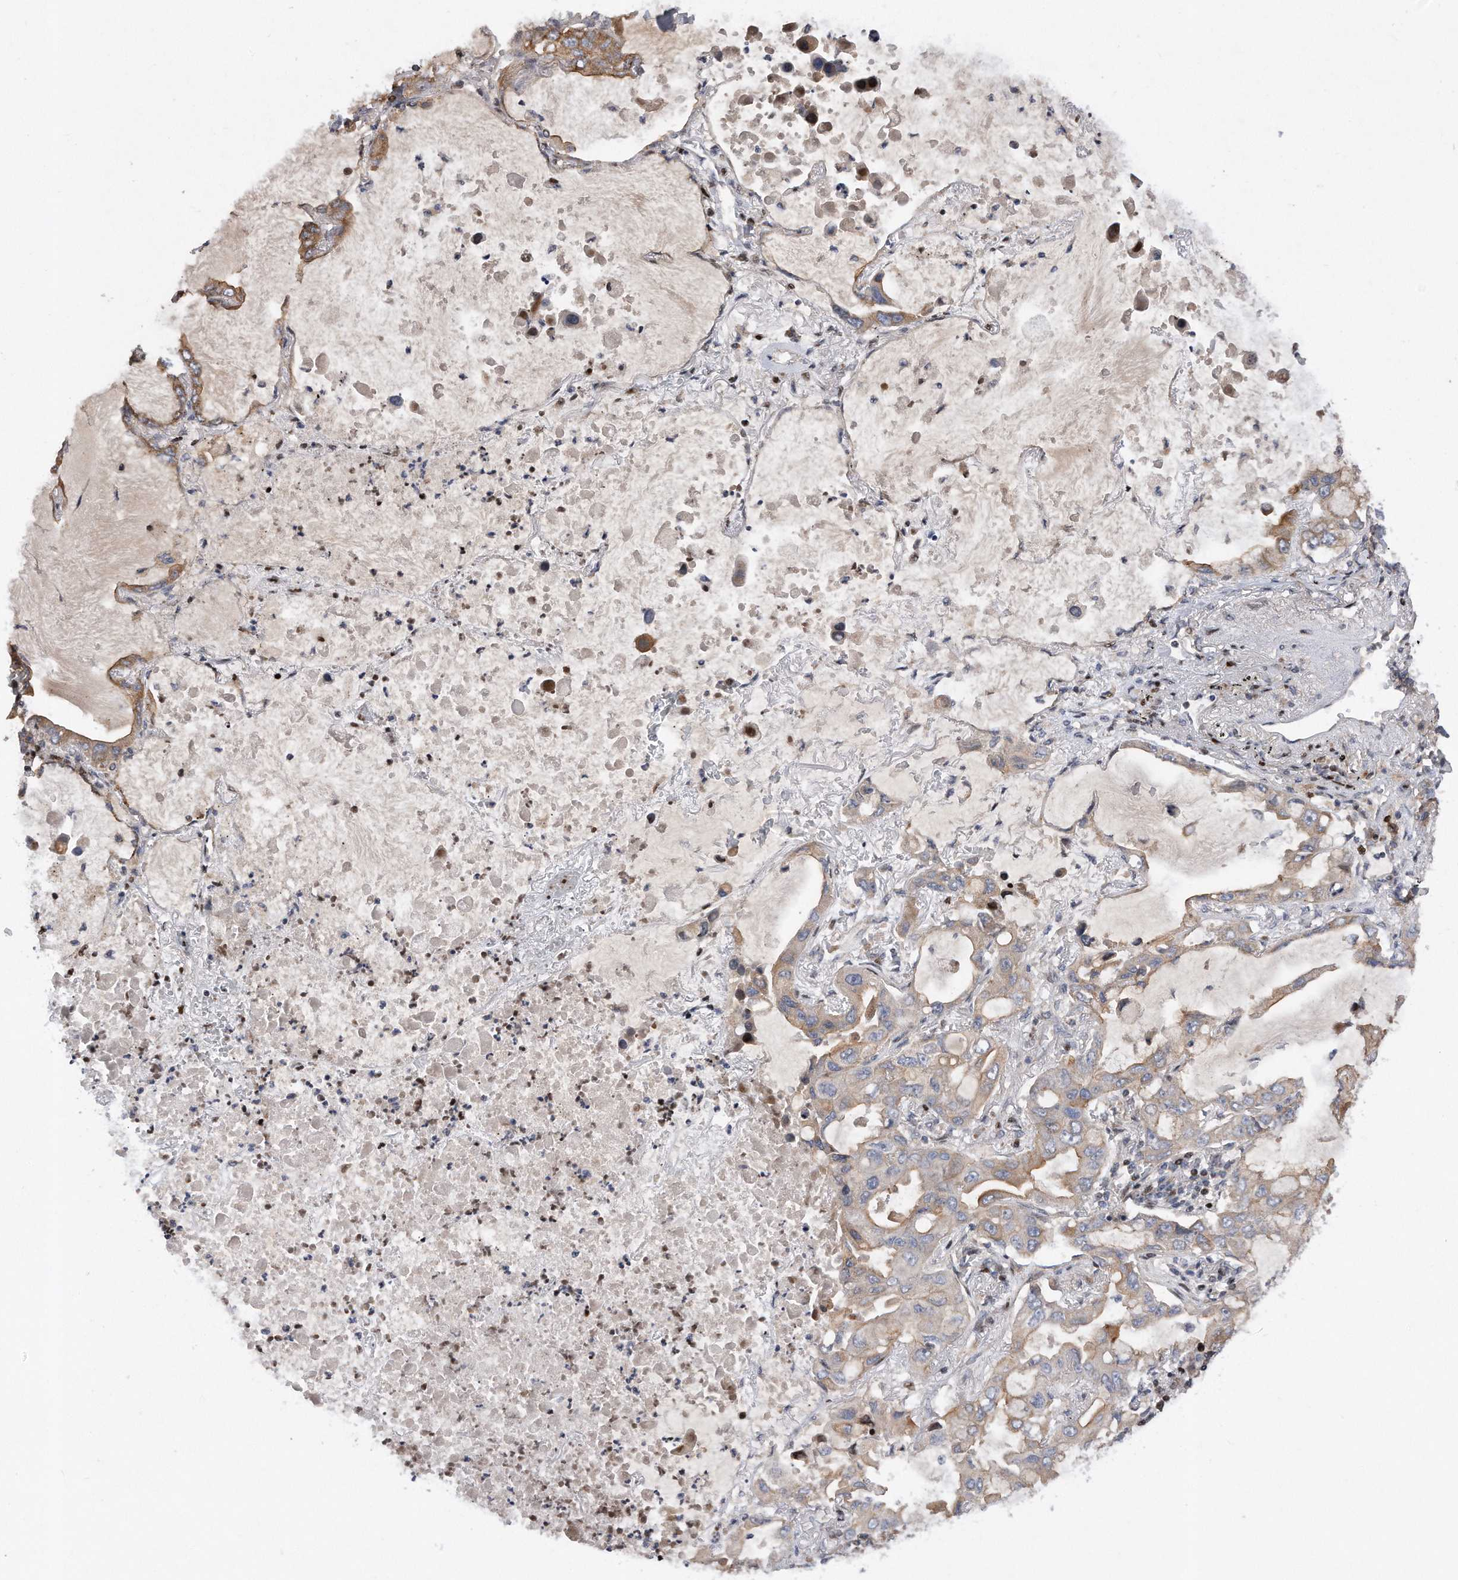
{"staining": {"intensity": "weak", "quantity": "<25%", "location": "cytoplasmic/membranous"}, "tissue": "lung cancer", "cell_type": "Tumor cells", "image_type": "cancer", "snomed": [{"axis": "morphology", "description": "Adenocarcinoma, NOS"}, {"axis": "topography", "description": "Lung"}], "caption": "This is a image of IHC staining of adenocarcinoma (lung), which shows no staining in tumor cells.", "gene": "CDH12", "patient": {"sex": "male", "age": 64}}